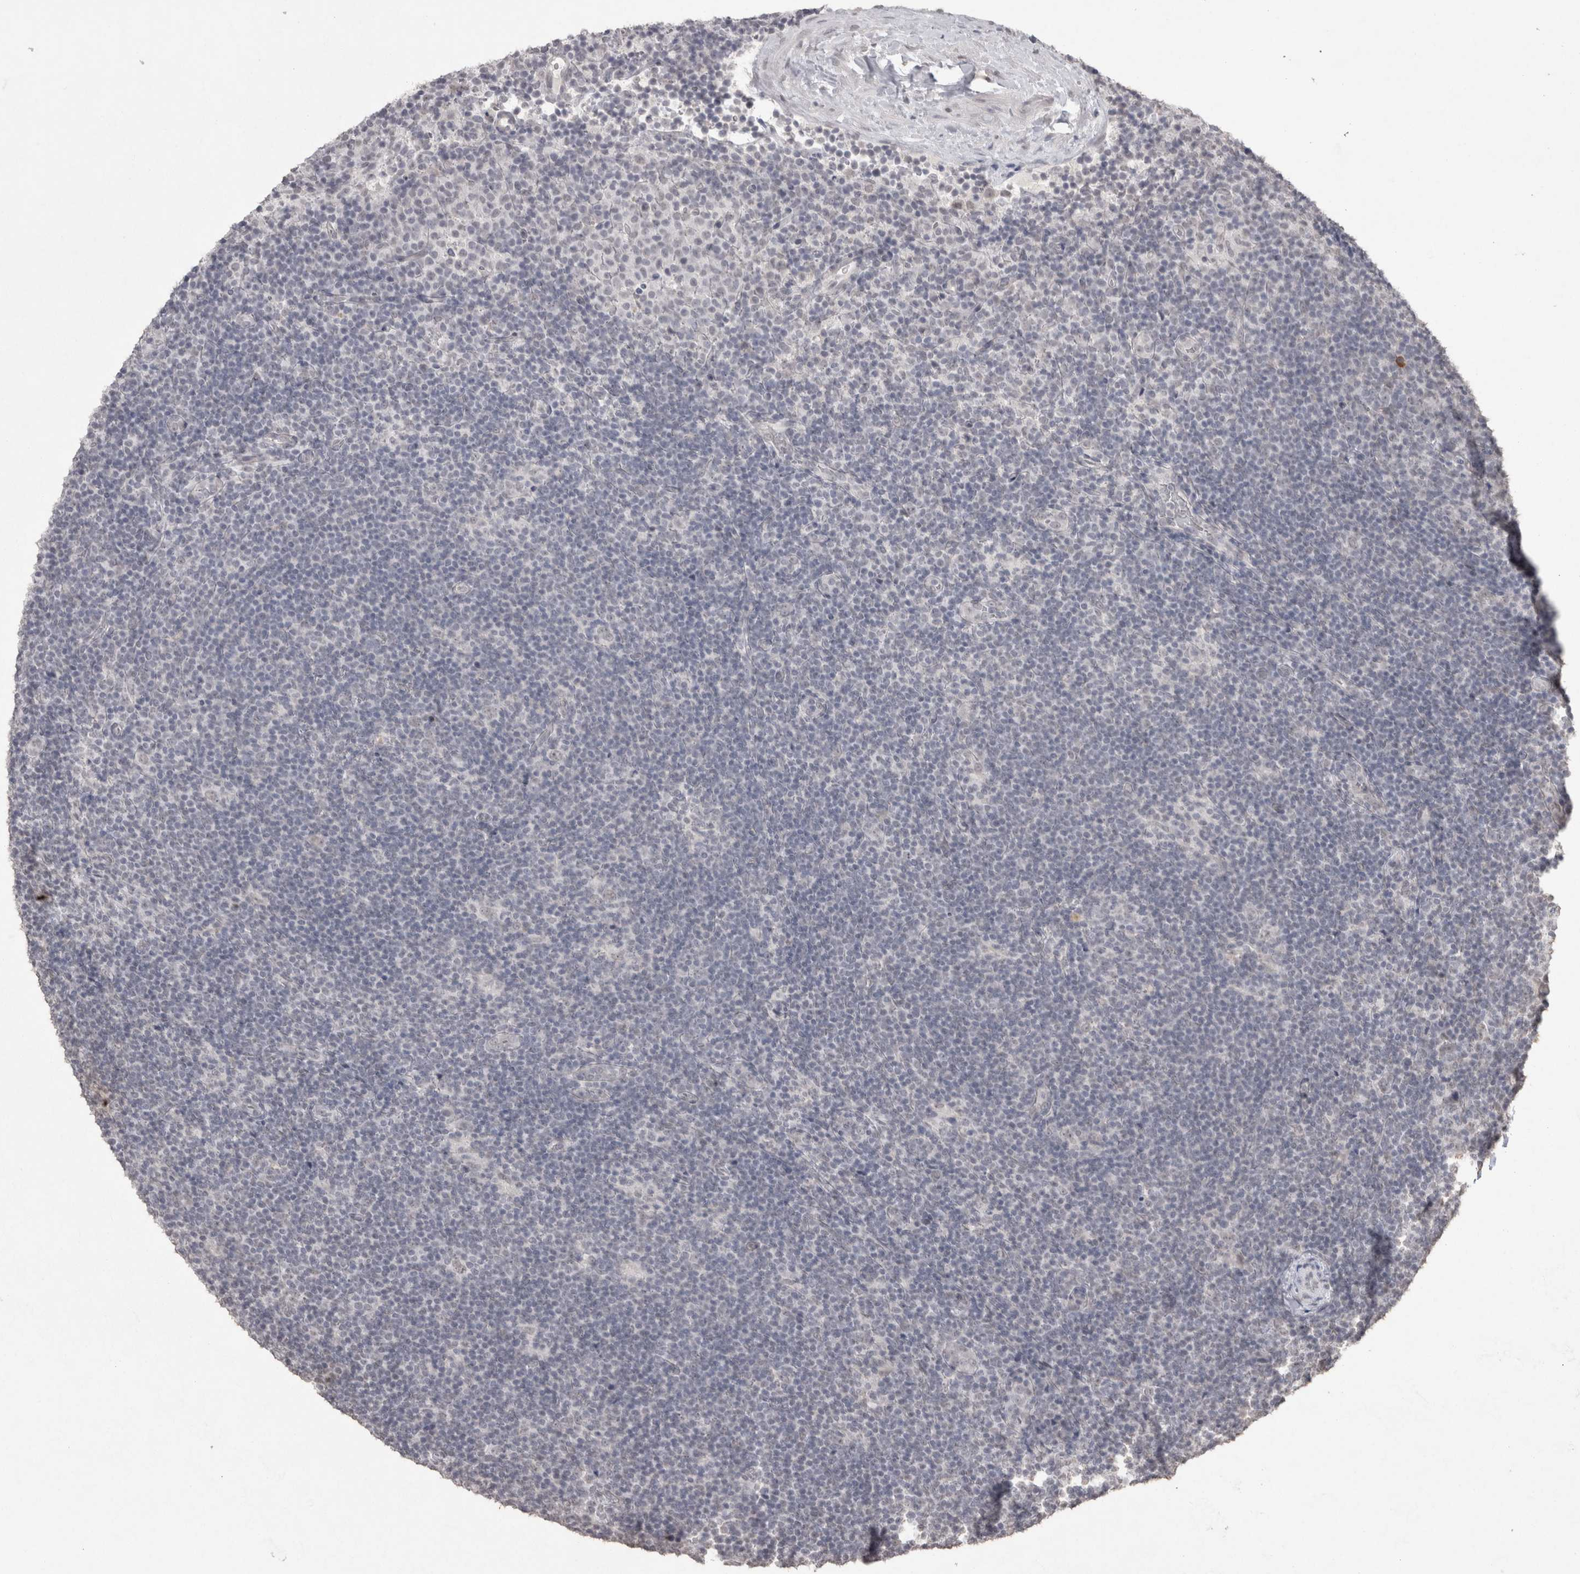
{"staining": {"intensity": "negative", "quantity": "none", "location": "none"}, "tissue": "lymphoma", "cell_type": "Tumor cells", "image_type": "cancer", "snomed": [{"axis": "morphology", "description": "Hodgkin's disease, NOS"}, {"axis": "topography", "description": "Lymph node"}], "caption": "Tumor cells are negative for brown protein staining in Hodgkin's disease. (Brightfield microscopy of DAB (3,3'-diaminobenzidine) immunohistochemistry at high magnification).", "gene": "DDX4", "patient": {"sex": "female", "age": 57}}